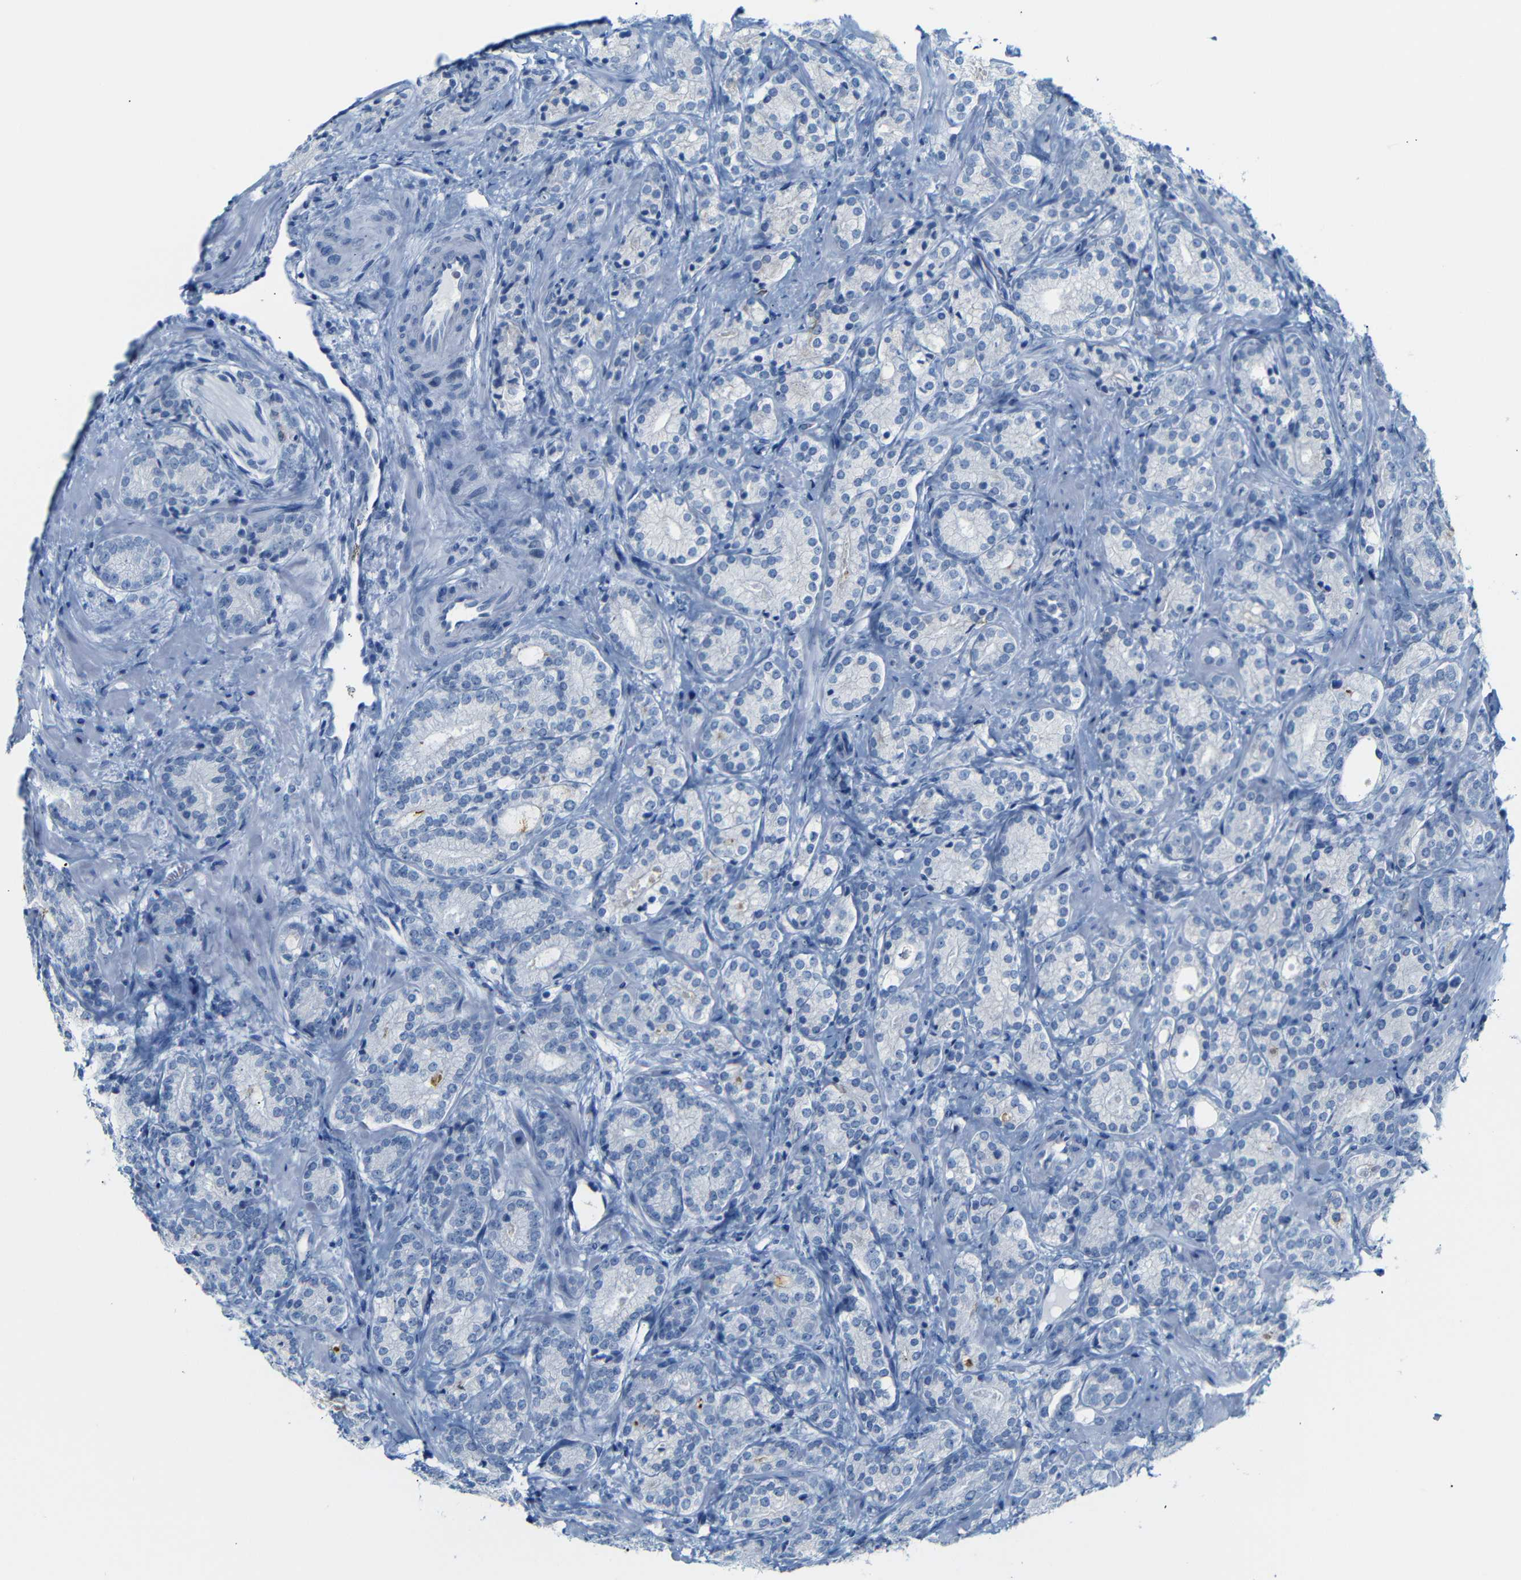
{"staining": {"intensity": "negative", "quantity": "none", "location": "none"}, "tissue": "prostate cancer", "cell_type": "Tumor cells", "image_type": "cancer", "snomed": [{"axis": "morphology", "description": "Adenocarcinoma, High grade"}, {"axis": "topography", "description": "Prostate"}], "caption": "Immunohistochemistry (IHC) image of neoplastic tissue: human prostate adenocarcinoma (high-grade) stained with DAB reveals no significant protein expression in tumor cells.", "gene": "DYNAP", "patient": {"sex": "male", "age": 61}}